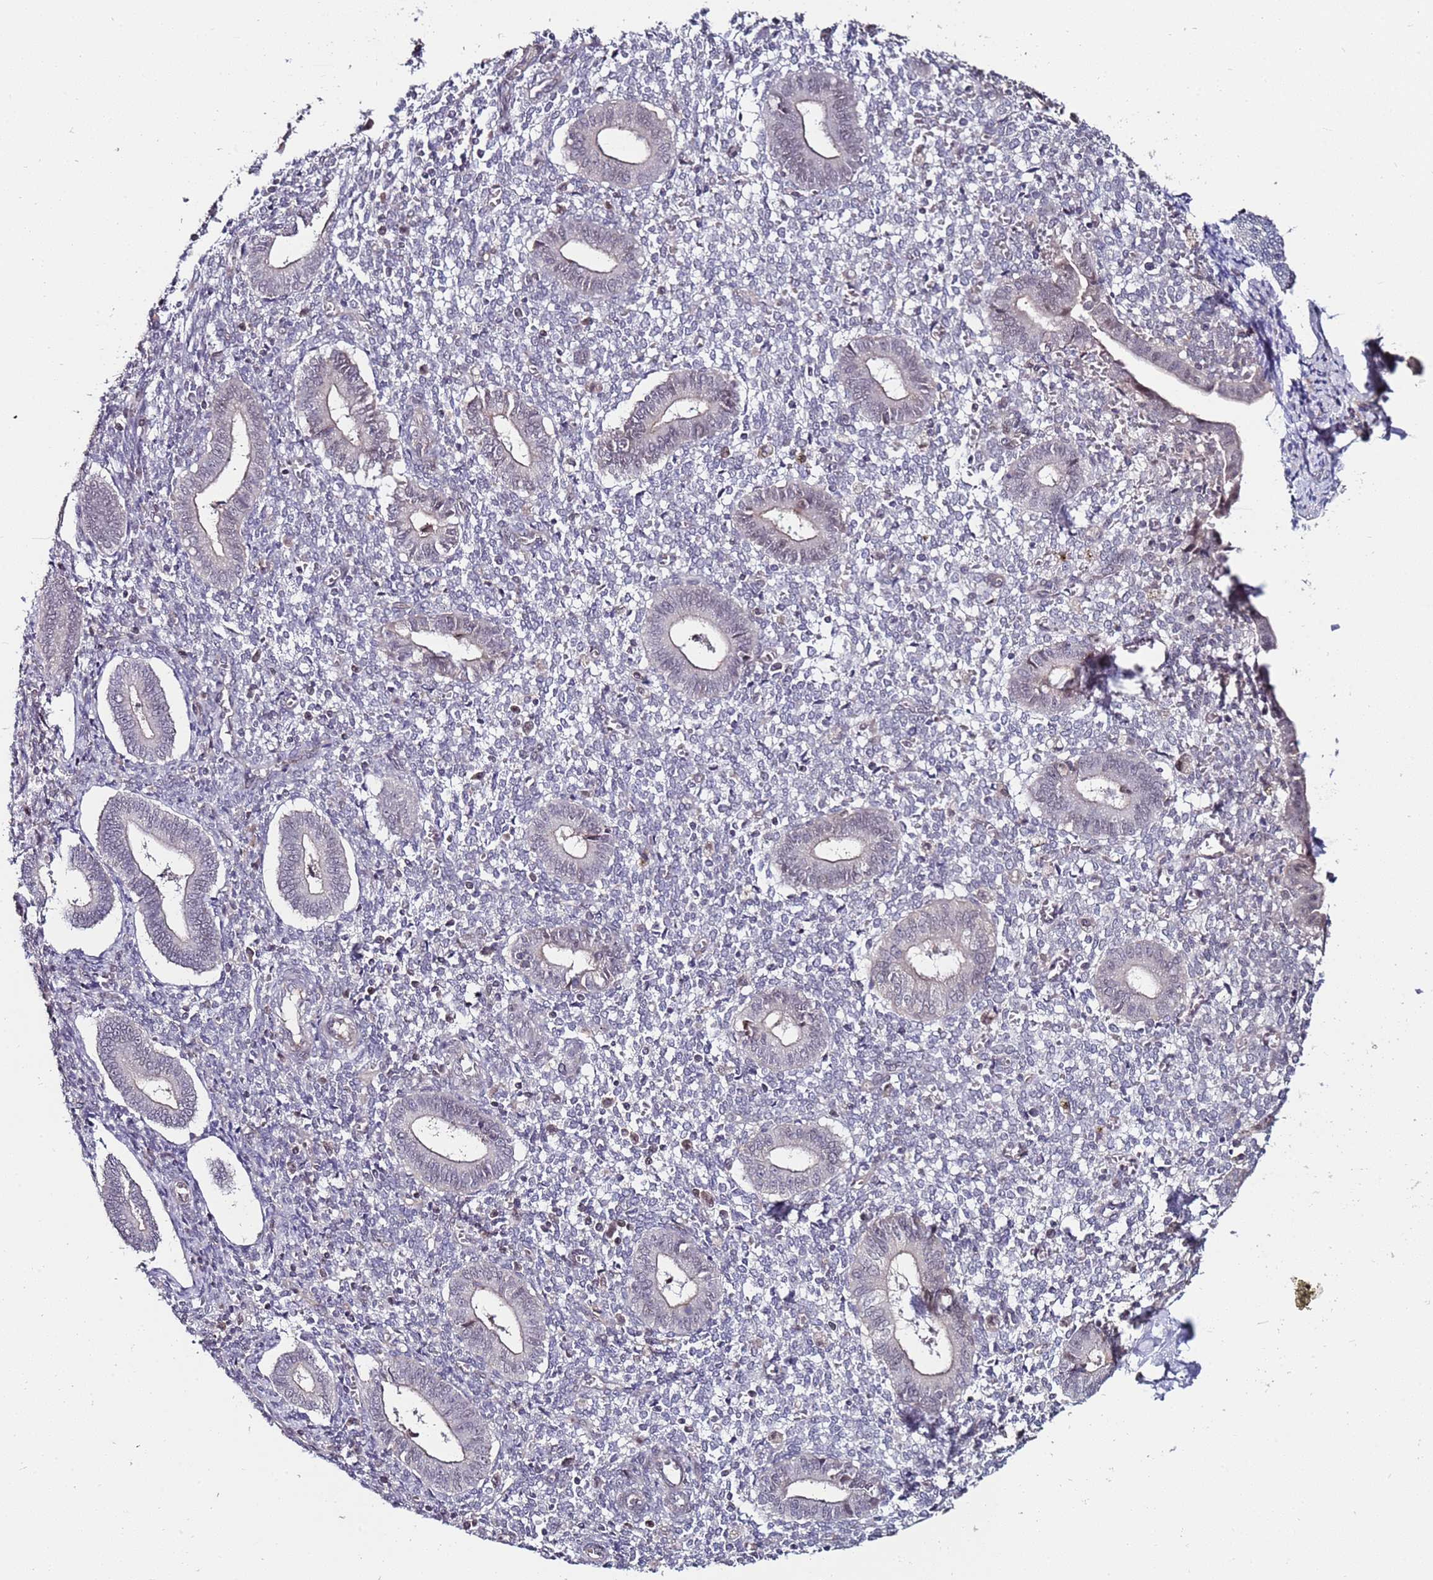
{"staining": {"intensity": "negative", "quantity": "none", "location": "none"}, "tissue": "endometrium", "cell_type": "Cells in endometrial stroma", "image_type": "normal", "snomed": [{"axis": "morphology", "description": "Normal tissue, NOS"}, {"axis": "topography", "description": "Endometrium"}], "caption": "Immunohistochemistry (IHC) histopathology image of normal endometrium stained for a protein (brown), which exhibits no positivity in cells in endometrial stroma.", "gene": "DUSP28", "patient": {"sex": "female", "age": 44}}